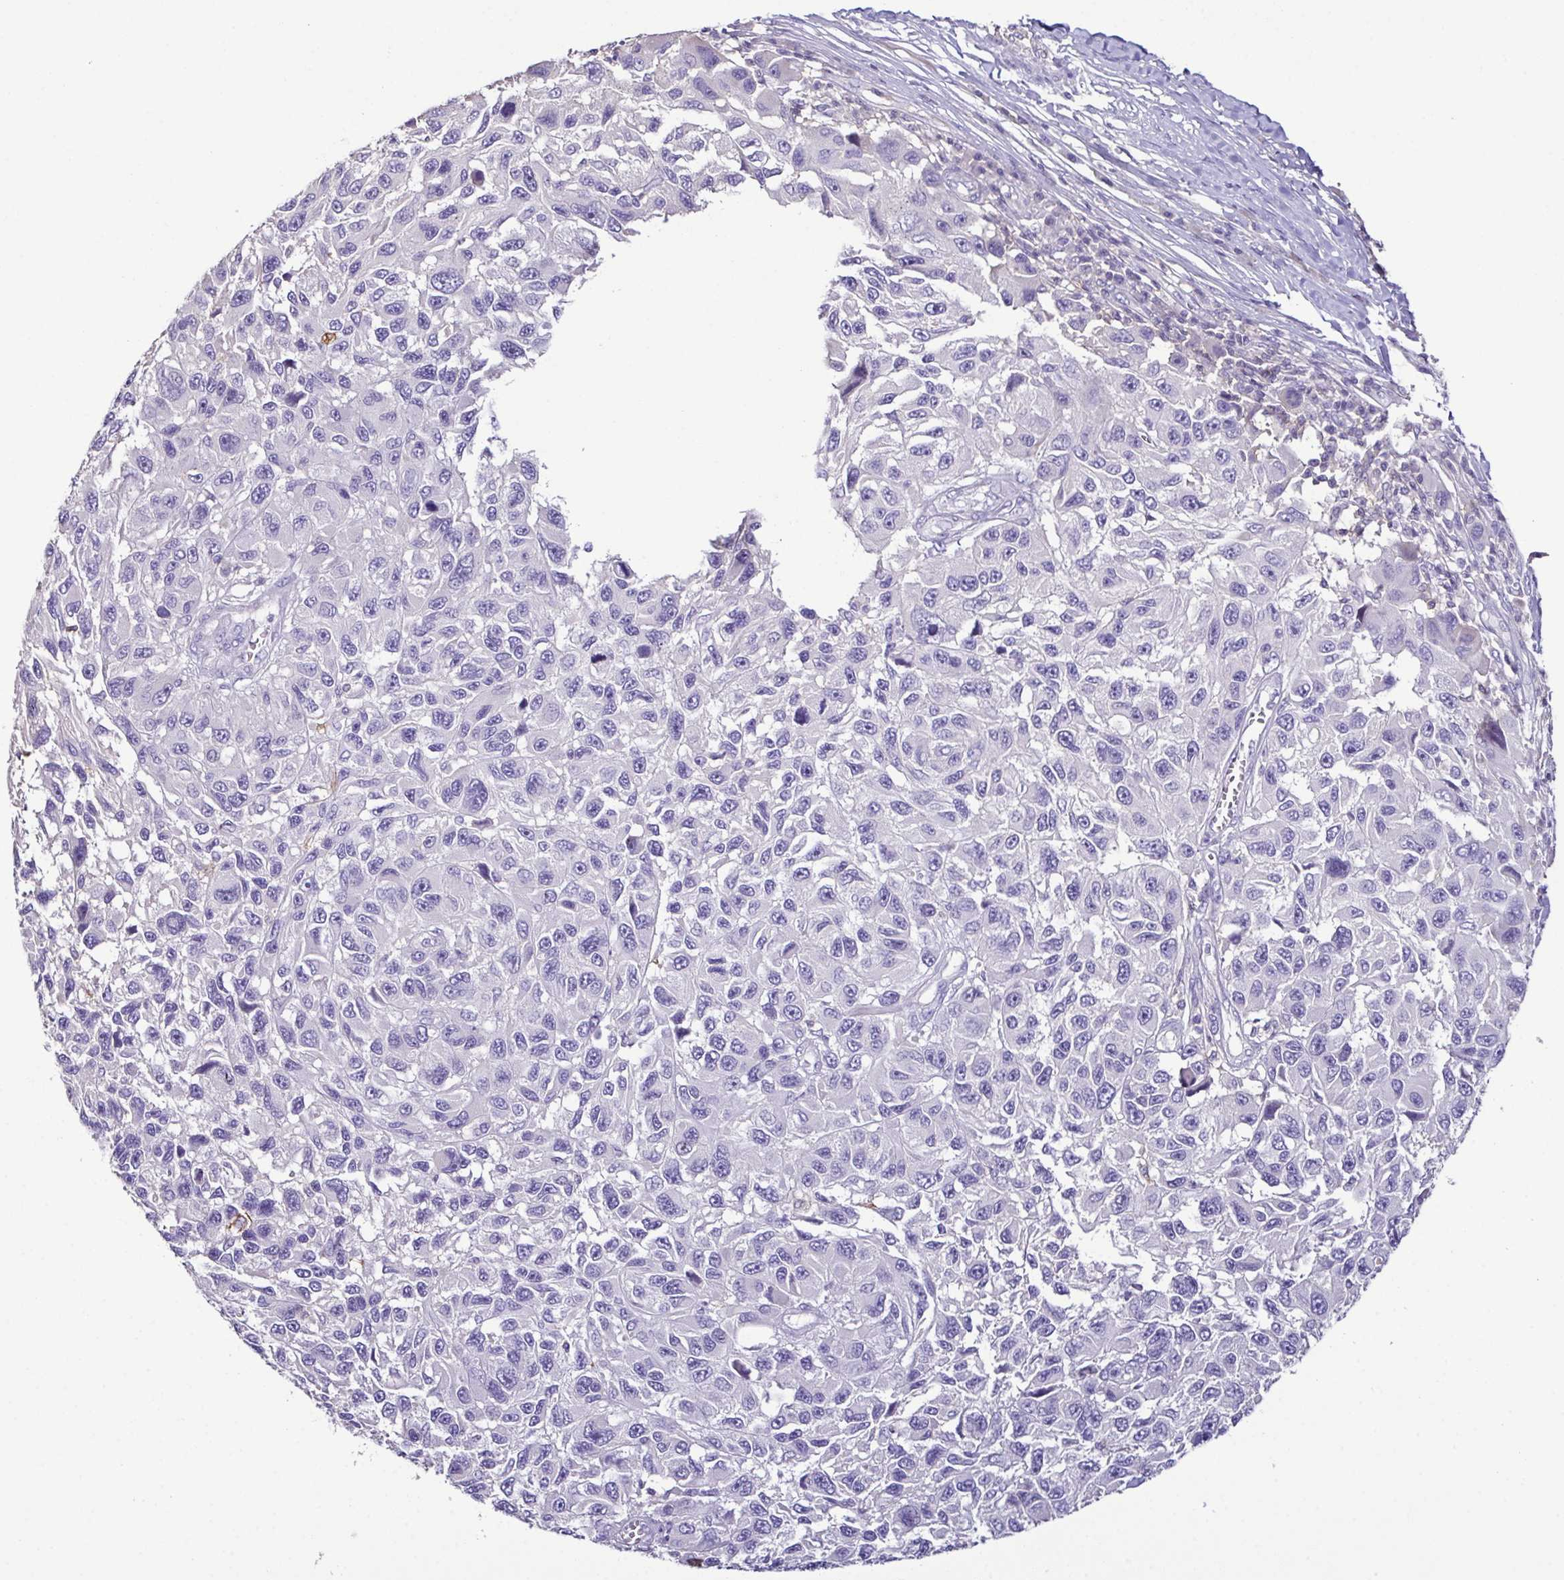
{"staining": {"intensity": "negative", "quantity": "none", "location": "none"}, "tissue": "melanoma", "cell_type": "Tumor cells", "image_type": "cancer", "snomed": [{"axis": "morphology", "description": "Malignant melanoma, NOS"}, {"axis": "topography", "description": "Skin"}], "caption": "Immunohistochemical staining of human melanoma shows no significant positivity in tumor cells.", "gene": "MARCO", "patient": {"sex": "male", "age": 53}}